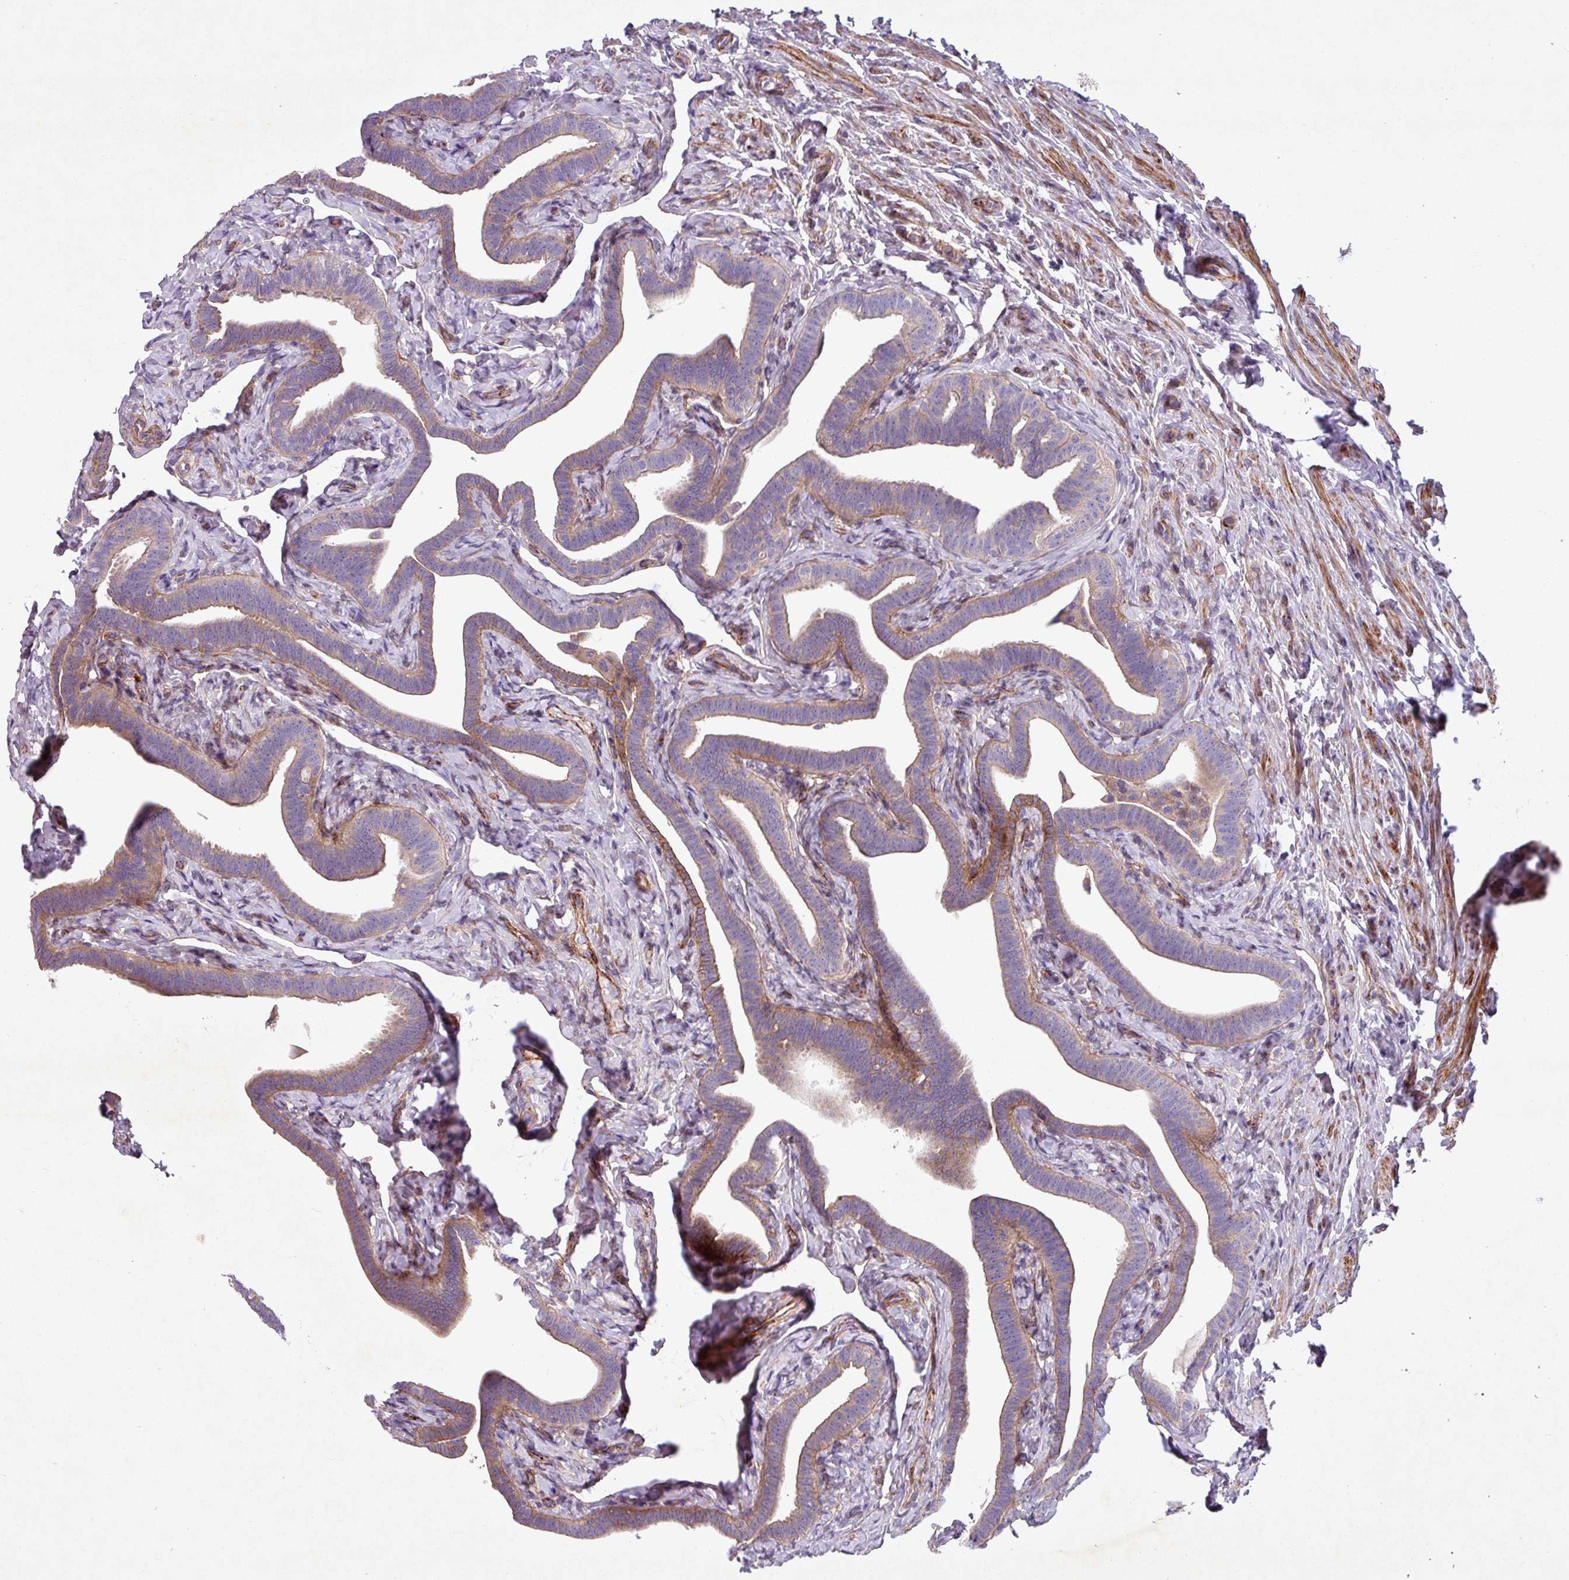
{"staining": {"intensity": "moderate", "quantity": ">75%", "location": "cytoplasmic/membranous"}, "tissue": "fallopian tube", "cell_type": "Glandular cells", "image_type": "normal", "snomed": [{"axis": "morphology", "description": "Normal tissue, NOS"}, {"axis": "topography", "description": "Fallopian tube"}], "caption": "Immunohistochemistry (IHC) image of normal fallopian tube: fallopian tube stained using immunohistochemistry (IHC) reveals medium levels of moderate protein expression localized specifically in the cytoplasmic/membranous of glandular cells, appearing as a cytoplasmic/membranous brown color.", "gene": "ATP2C2", "patient": {"sex": "female", "age": 69}}